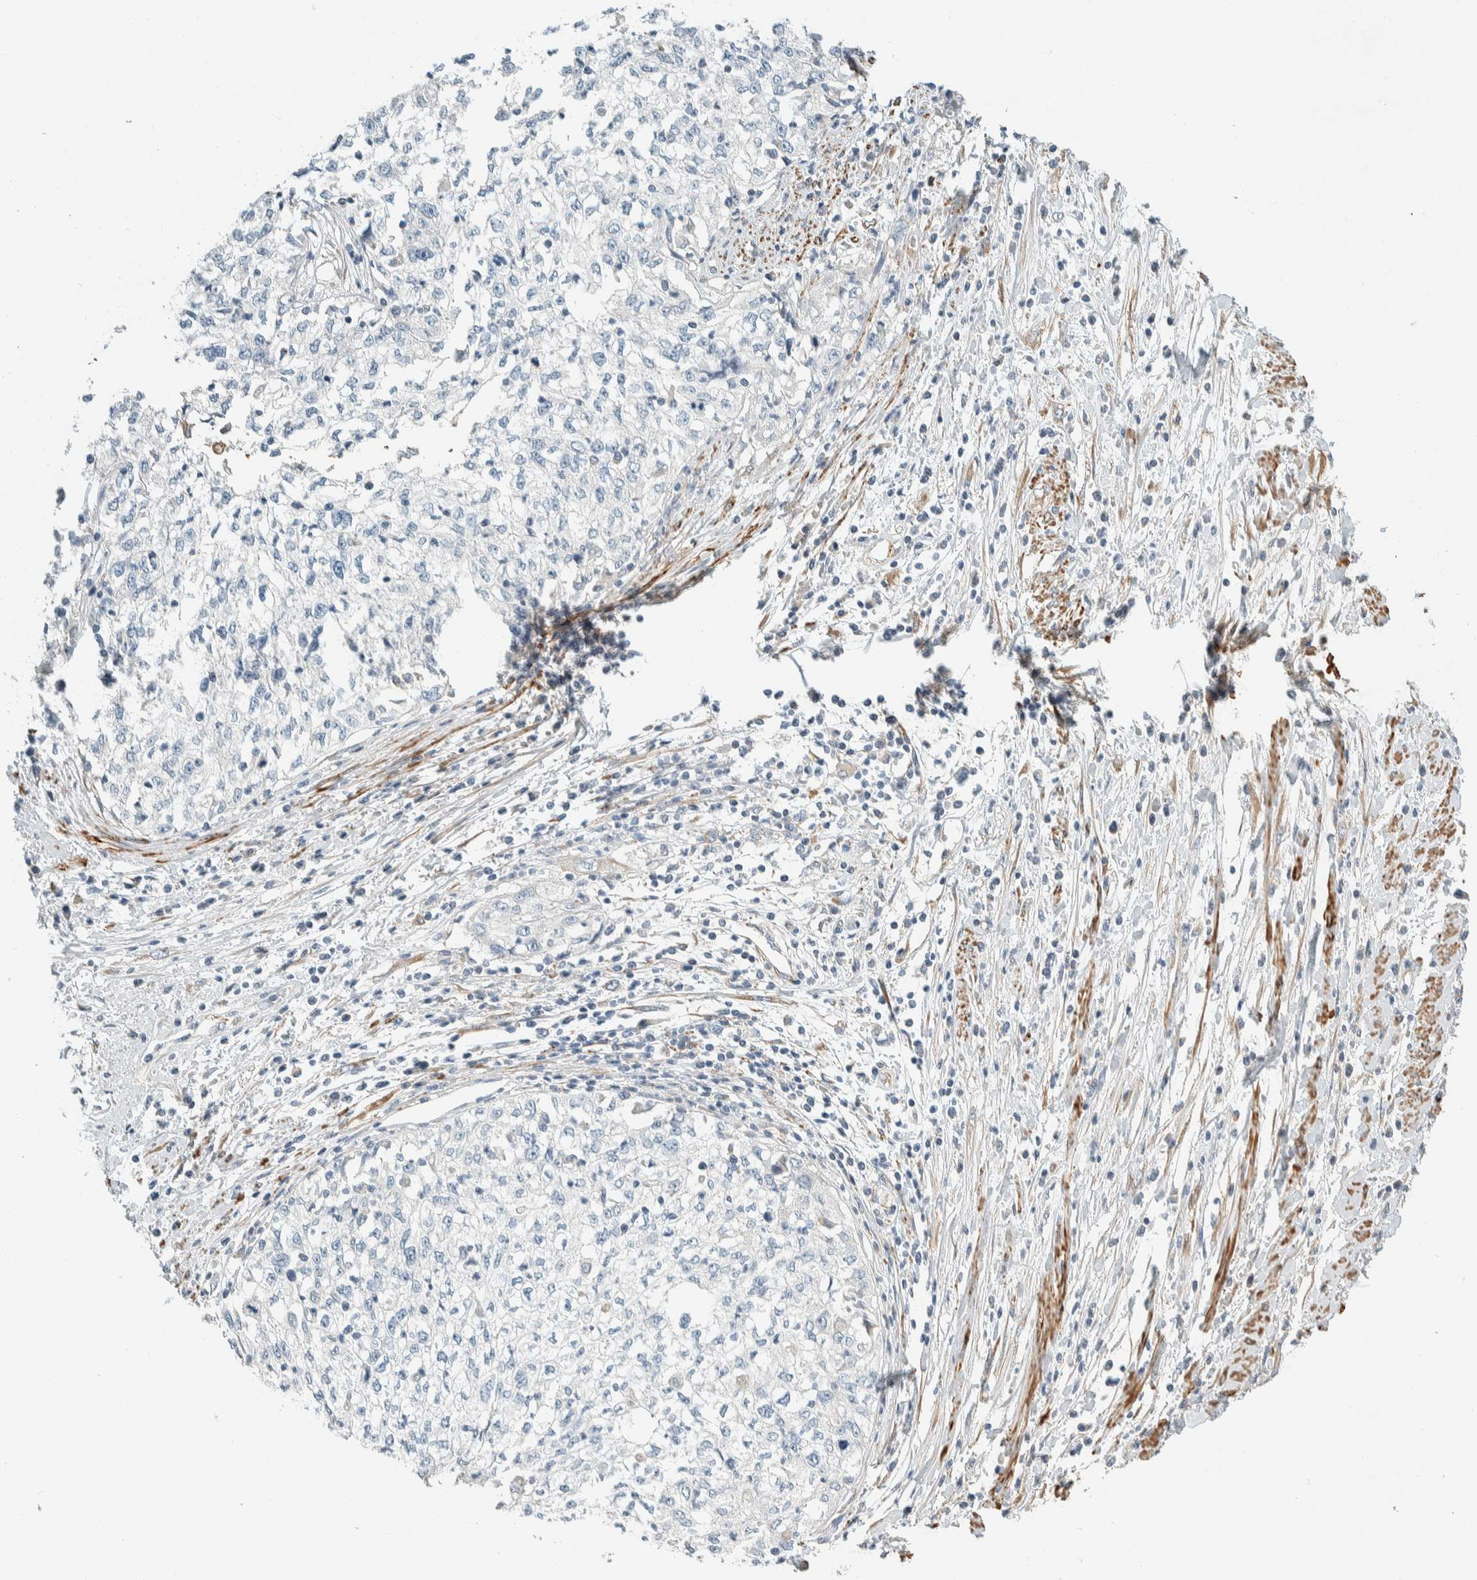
{"staining": {"intensity": "negative", "quantity": "none", "location": "none"}, "tissue": "cervical cancer", "cell_type": "Tumor cells", "image_type": "cancer", "snomed": [{"axis": "morphology", "description": "Squamous cell carcinoma, NOS"}, {"axis": "topography", "description": "Cervix"}], "caption": "This is a histopathology image of immunohistochemistry staining of cervical squamous cell carcinoma, which shows no expression in tumor cells.", "gene": "CDR2", "patient": {"sex": "female", "age": 57}}